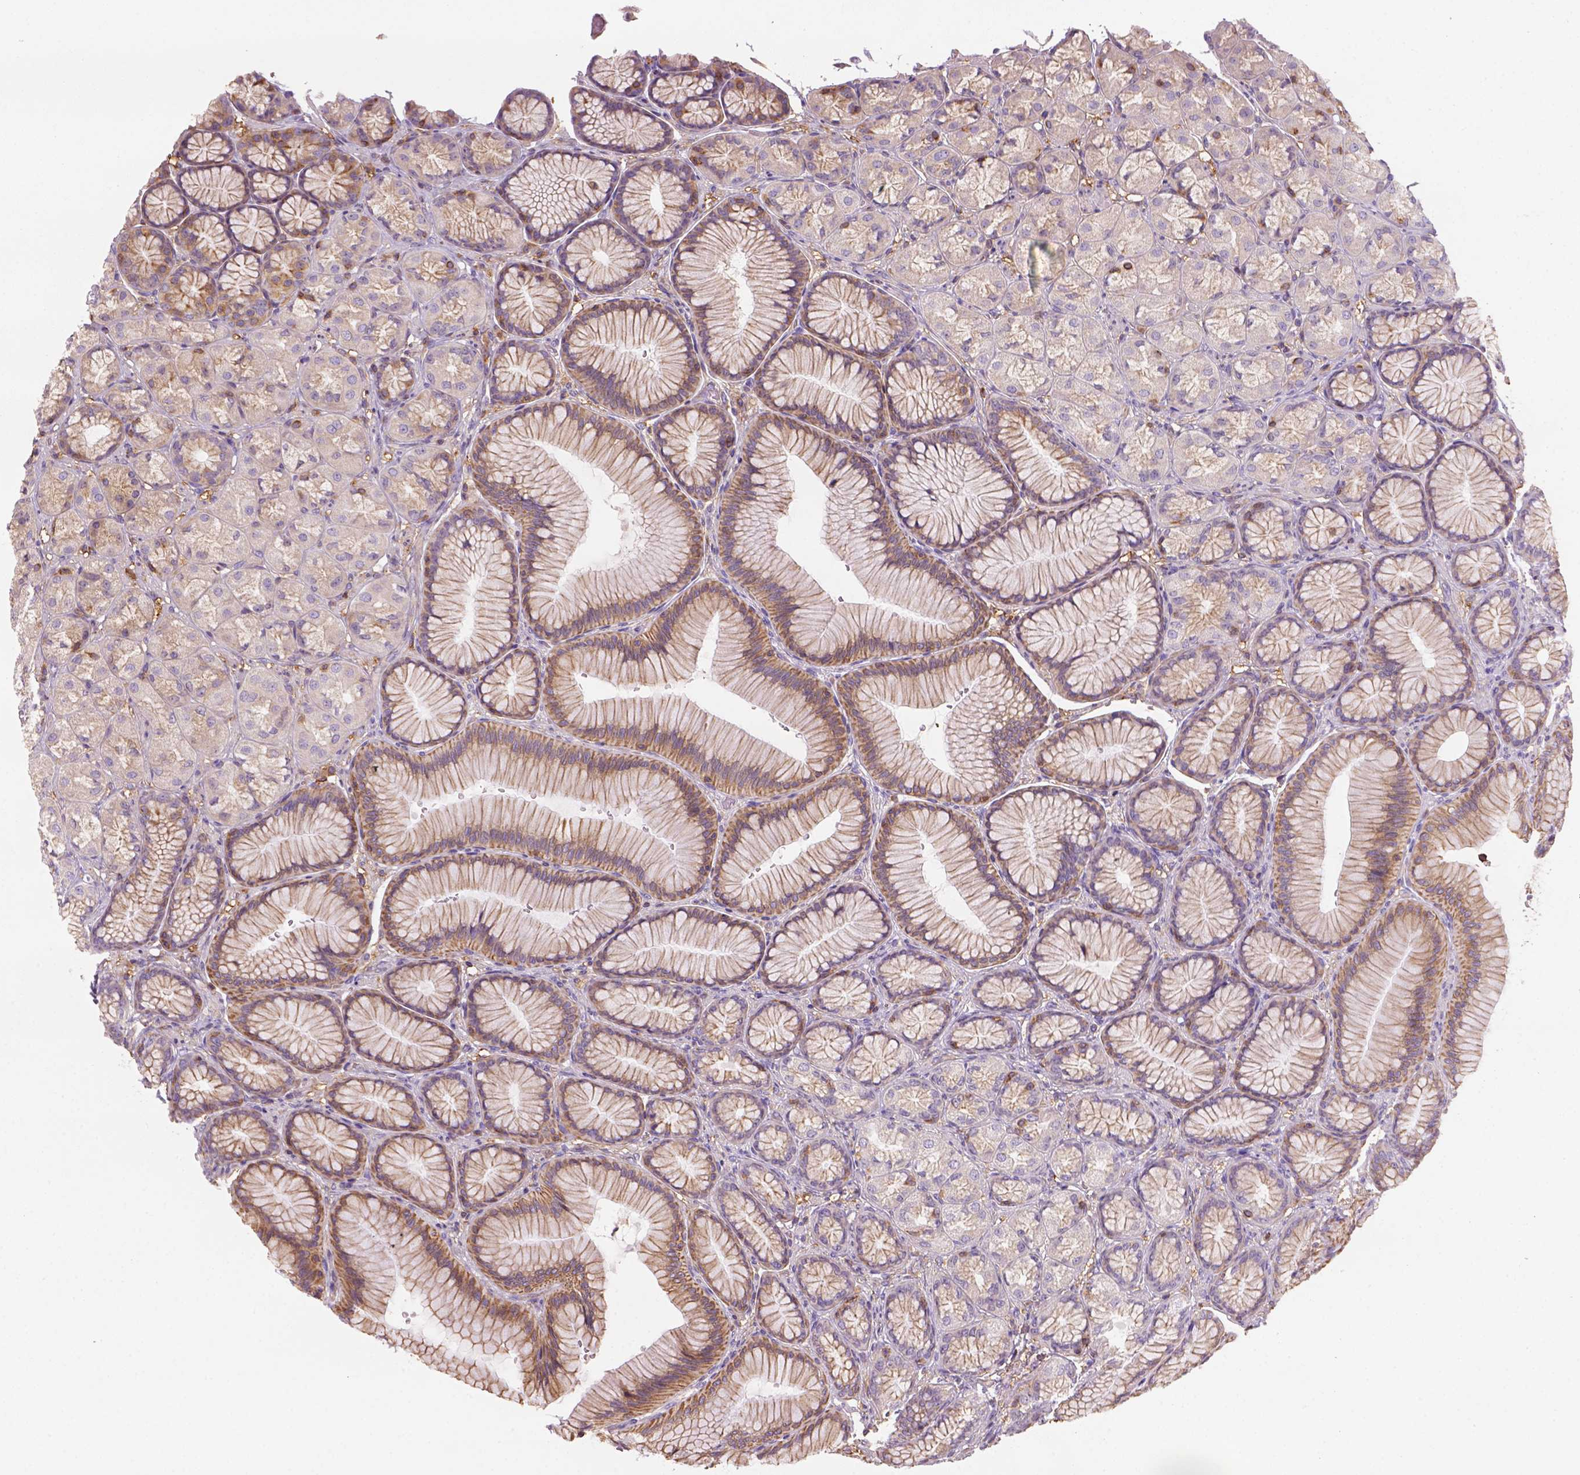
{"staining": {"intensity": "moderate", "quantity": ">75%", "location": "cytoplasmic/membranous"}, "tissue": "stomach", "cell_type": "Glandular cells", "image_type": "normal", "snomed": [{"axis": "morphology", "description": "Normal tissue, NOS"}, {"axis": "morphology", "description": "Adenocarcinoma, NOS"}, {"axis": "morphology", "description": "Adenocarcinoma, High grade"}, {"axis": "topography", "description": "Stomach, upper"}, {"axis": "topography", "description": "Stomach"}], "caption": "Protein expression analysis of unremarkable human stomach reveals moderate cytoplasmic/membranous positivity in approximately >75% of glandular cells. The protein of interest is stained brown, and the nuclei are stained in blue (DAB IHC with brightfield microscopy, high magnification).", "gene": "GPRC5D", "patient": {"sex": "female", "age": 65}}